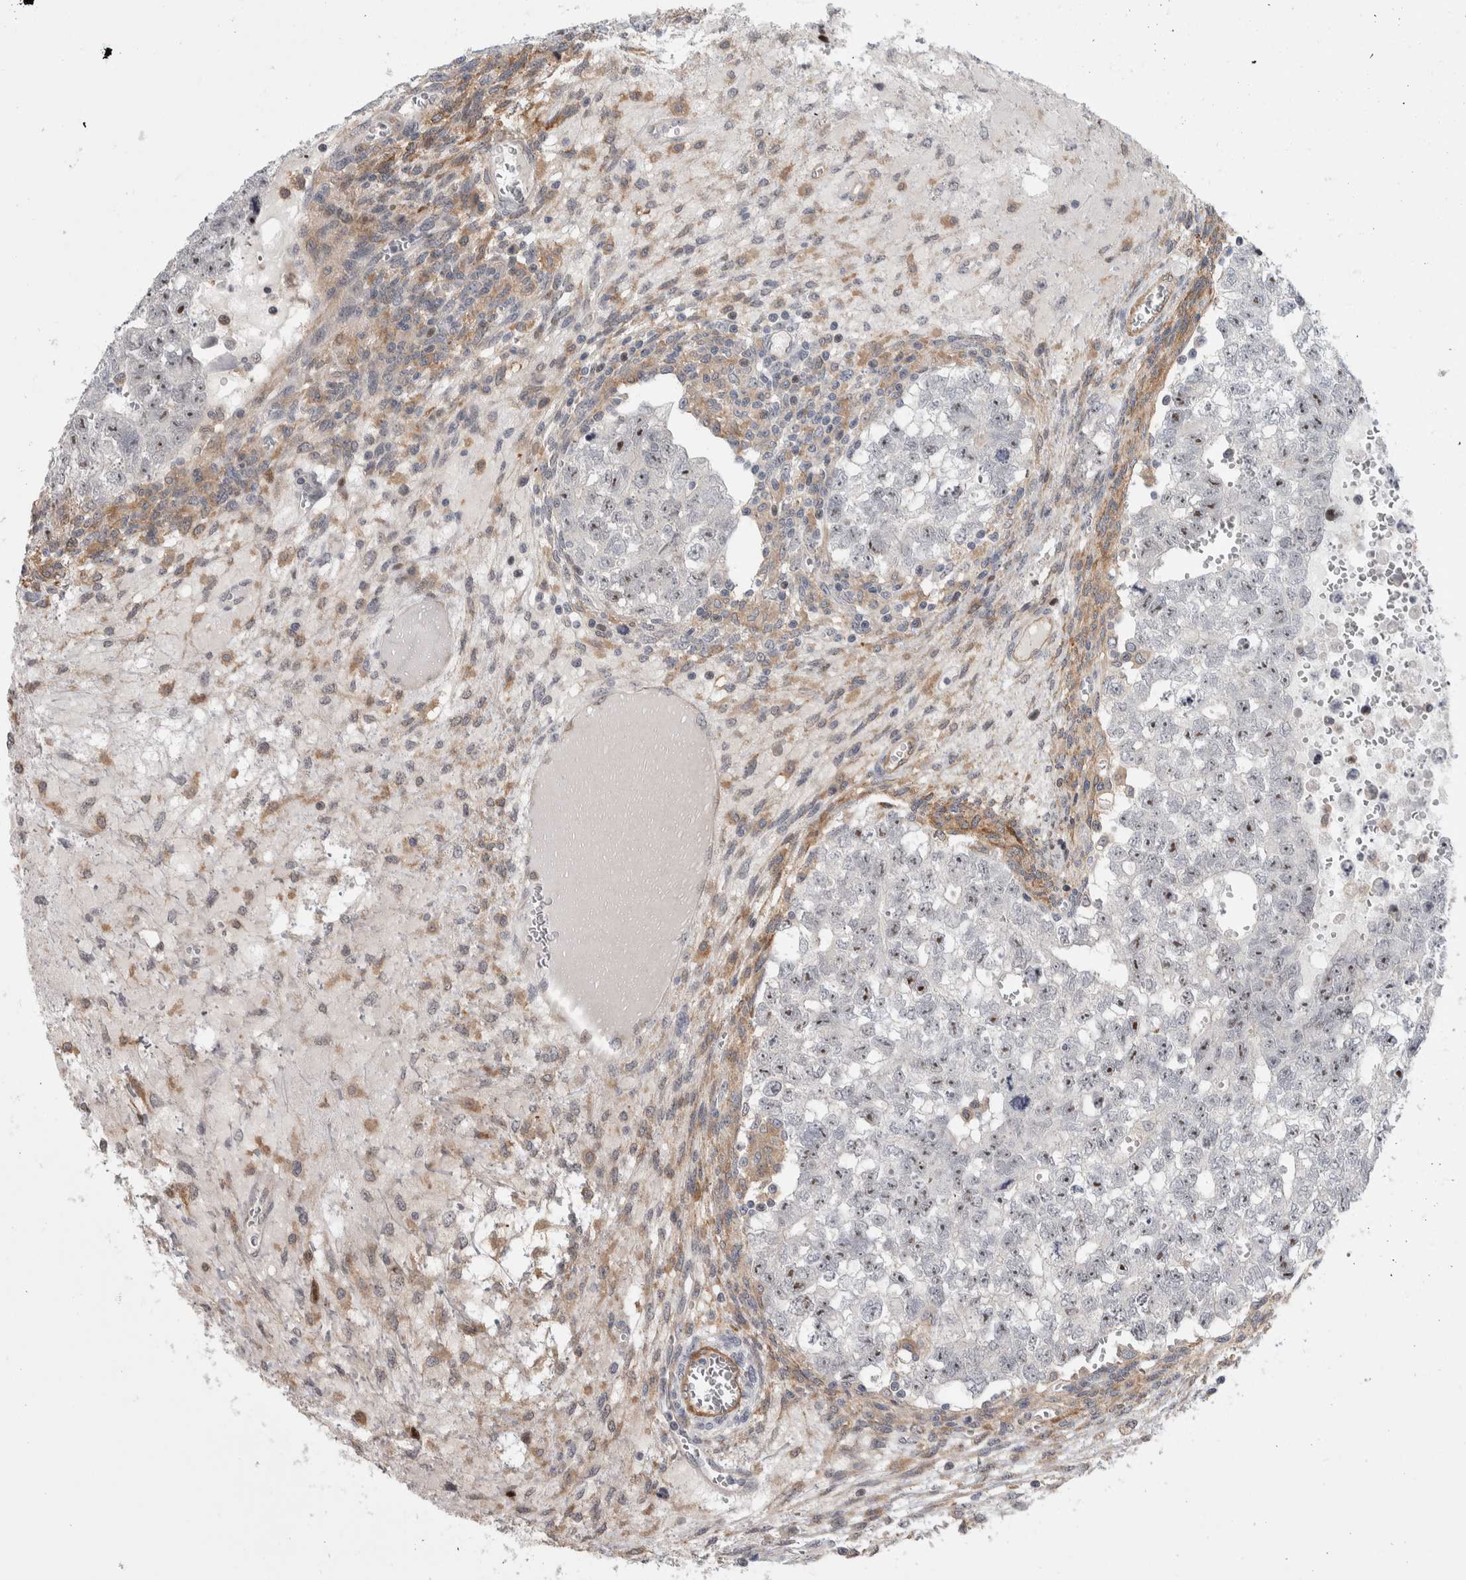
{"staining": {"intensity": "moderate", "quantity": "<25%", "location": "nuclear"}, "tissue": "testis cancer", "cell_type": "Tumor cells", "image_type": "cancer", "snomed": [{"axis": "morphology", "description": "Seminoma, NOS"}, {"axis": "morphology", "description": "Carcinoma, Embryonal, NOS"}, {"axis": "topography", "description": "Testis"}], "caption": "High-power microscopy captured an immunohistochemistry micrograph of testis cancer (seminoma), revealing moderate nuclear staining in approximately <25% of tumor cells.", "gene": "MSL1", "patient": {"sex": "male", "age": 38}}